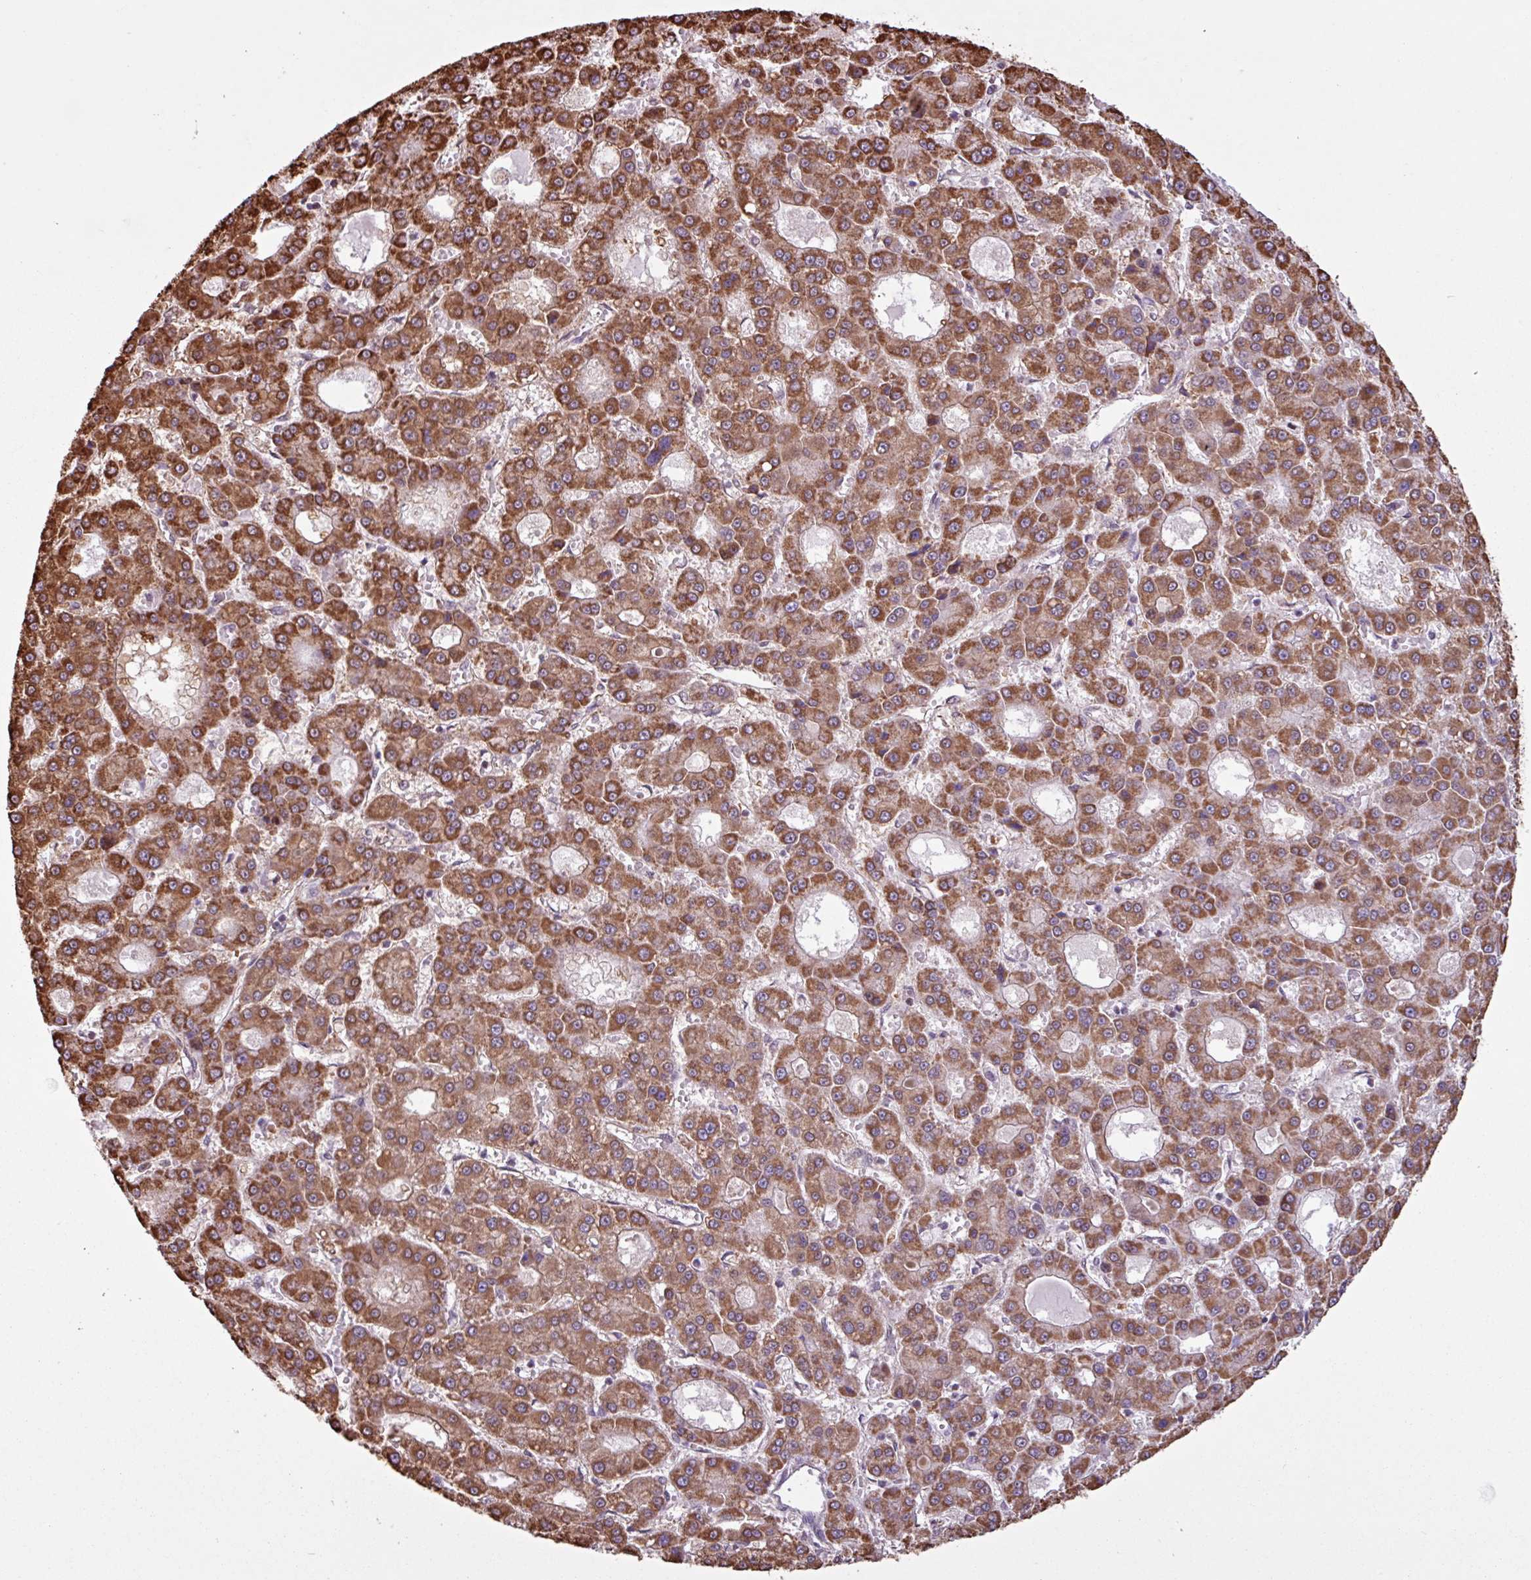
{"staining": {"intensity": "strong", "quantity": ">75%", "location": "cytoplasmic/membranous"}, "tissue": "liver cancer", "cell_type": "Tumor cells", "image_type": "cancer", "snomed": [{"axis": "morphology", "description": "Carcinoma, Hepatocellular, NOS"}, {"axis": "topography", "description": "Liver"}], "caption": "The immunohistochemical stain highlights strong cytoplasmic/membranous positivity in tumor cells of liver cancer tissue.", "gene": "ALG8", "patient": {"sex": "male", "age": 70}}